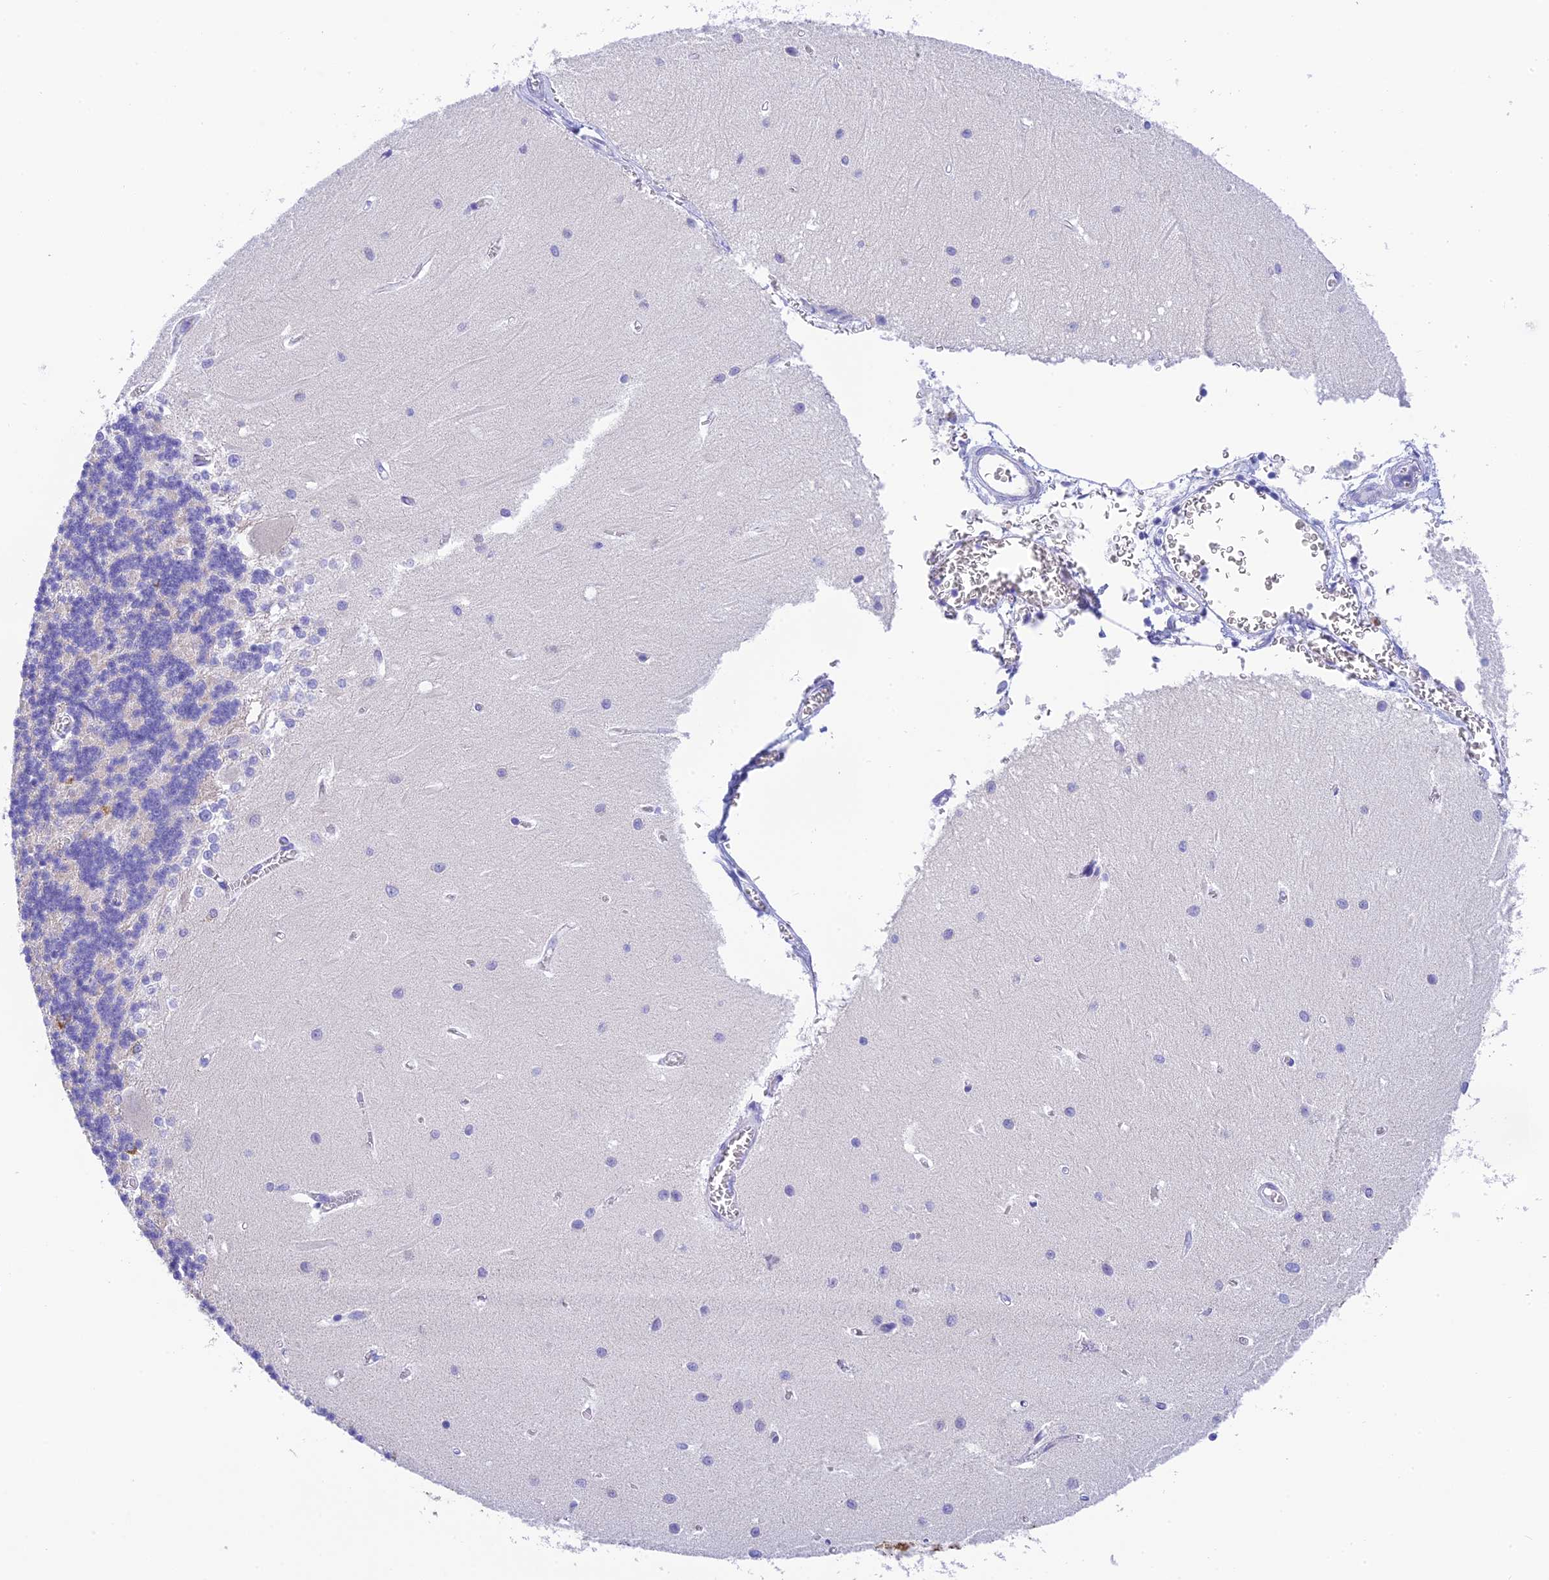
{"staining": {"intensity": "strong", "quantity": "<25%", "location": "cytoplasmic/membranous"}, "tissue": "cerebellum", "cell_type": "Cells in granular layer", "image_type": "normal", "snomed": [{"axis": "morphology", "description": "Normal tissue, NOS"}, {"axis": "topography", "description": "Cerebellum"}], "caption": "A photomicrograph showing strong cytoplasmic/membranous positivity in approximately <25% of cells in granular layer in benign cerebellum, as visualized by brown immunohistochemical staining.", "gene": "KDELR3", "patient": {"sex": "male", "age": 37}}